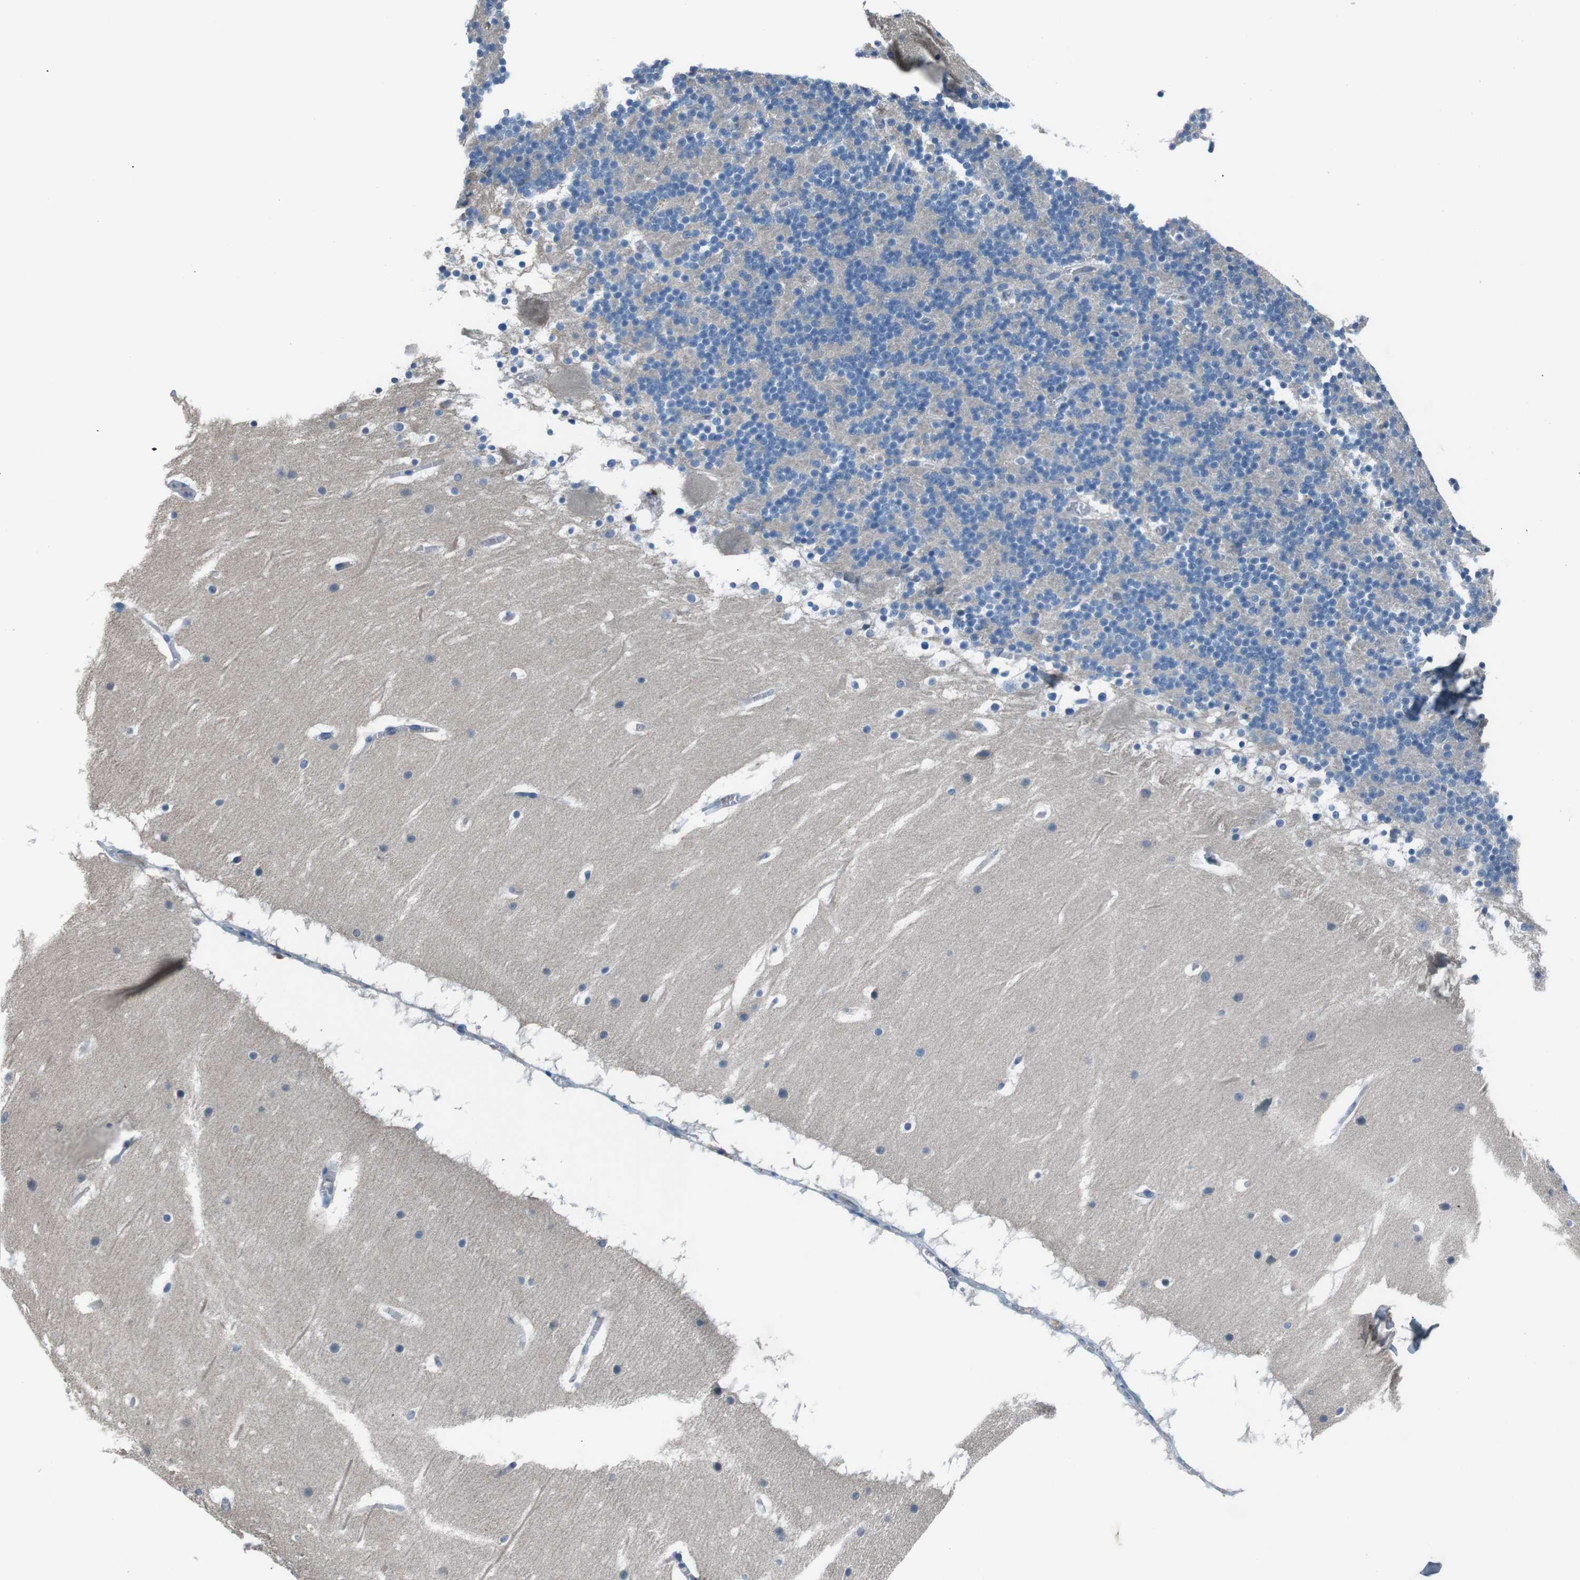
{"staining": {"intensity": "negative", "quantity": "none", "location": "none"}, "tissue": "cerebellum", "cell_type": "Cells in granular layer", "image_type": "normal", "snomed": [{"axis": "morphology", "description": "Normal tissue, NOS"}, {"axis": "topography", "description": "Cerebellum"}], "caption": "DAB (3,3'-diaminobenzidine) immunohistochemical staining of benign cerebellum demonstrates no significant expression in cells in granular layer. (DAB IHC visualized using brightfield microscopy, high magnification).", "gene": "LEP", "patient": {"sex": "male", "age": 45}}